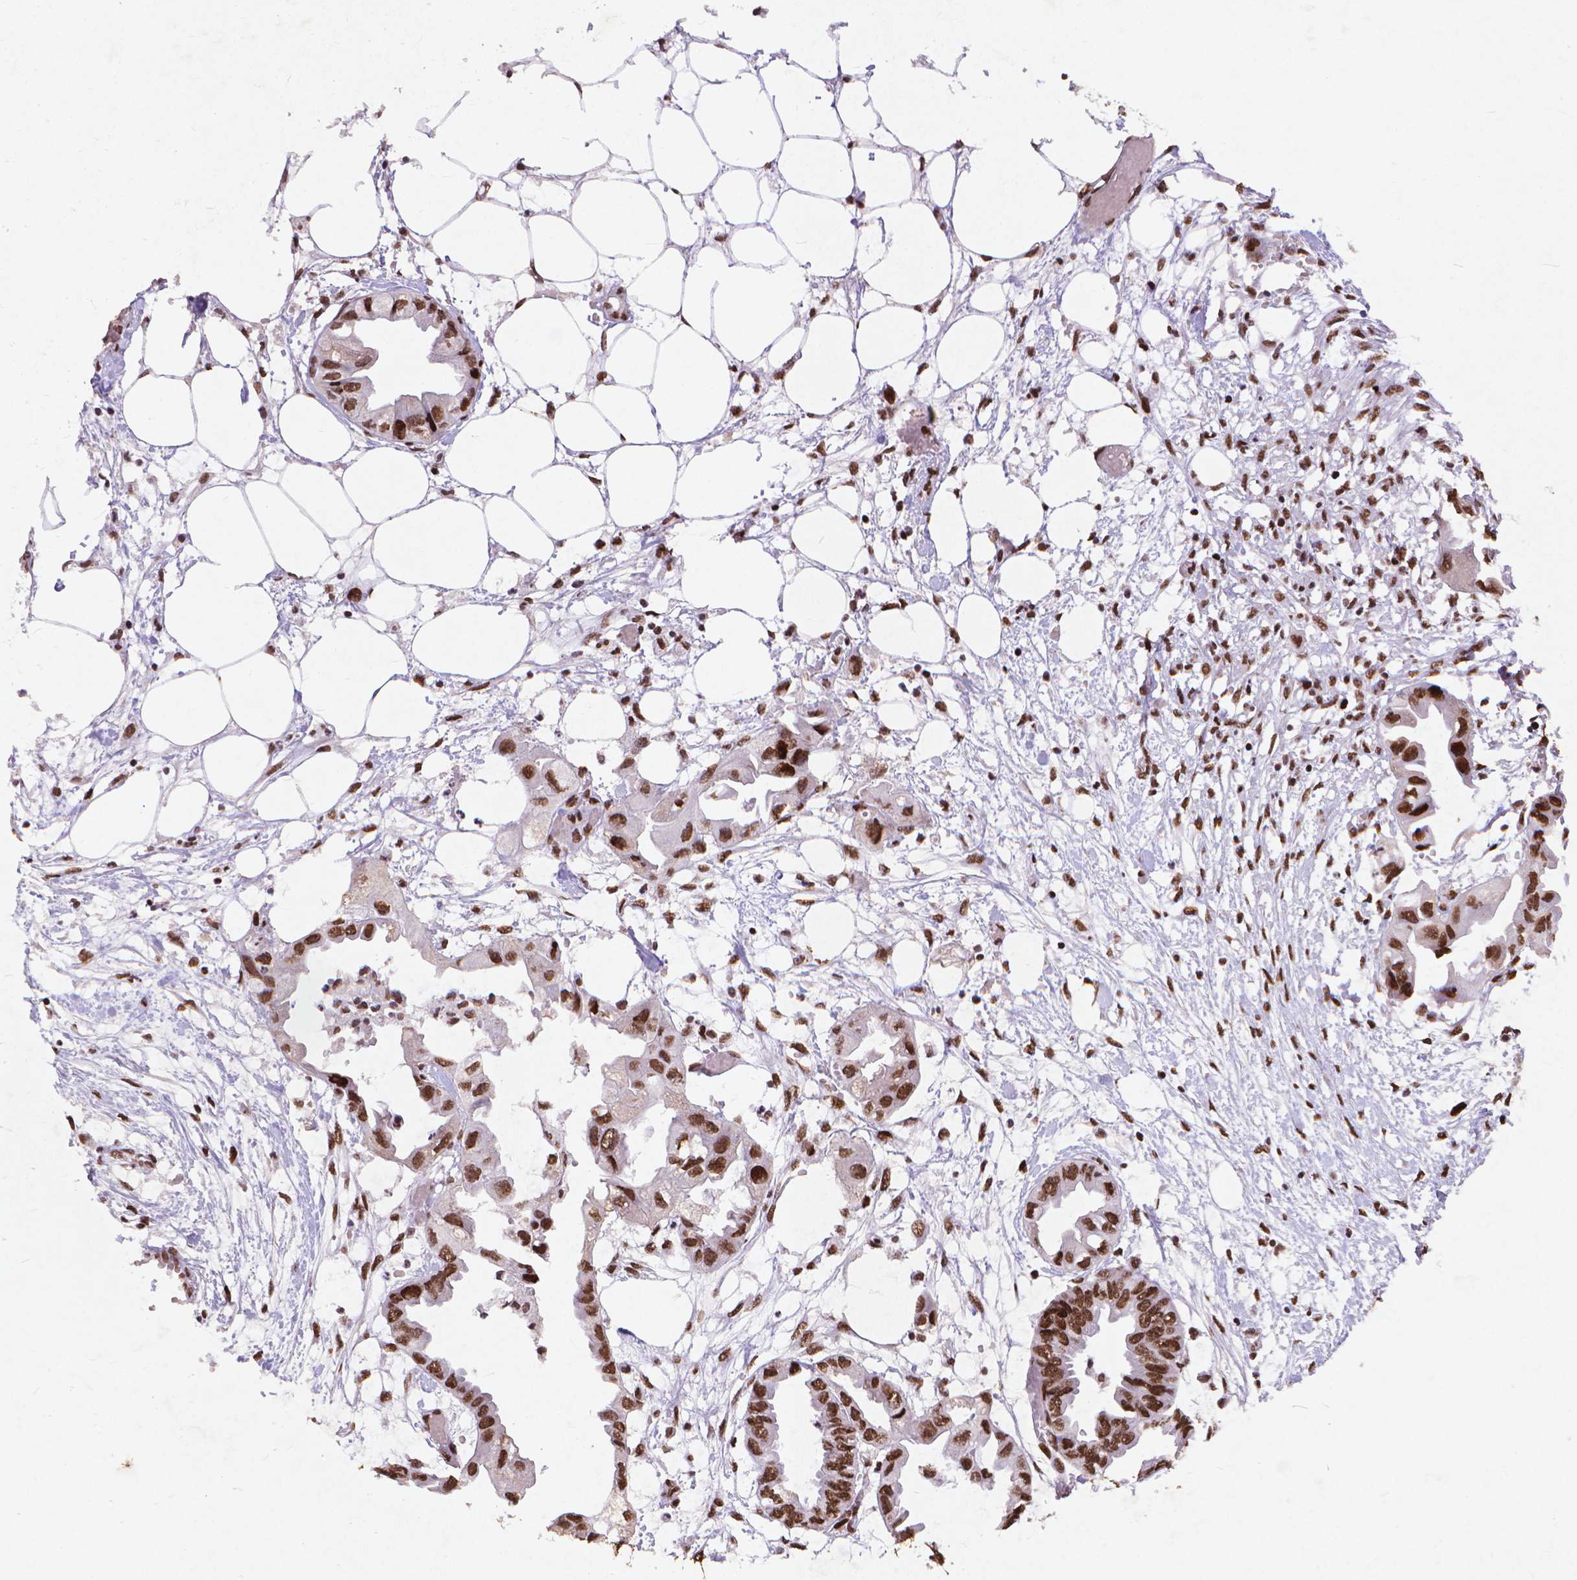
{"staining": {"intensity": "strong", "quantity": ">75%", "location": "nuclear"}, "tissue": "endometrial cancer", "cell_type": "Tumor cells", "image_type": "cancer", "snomed": [{"axis": "morphology", "description": "Adenocarcinoma, NOS"}, {"axis": "morphology", "description": "Adenocarcinoma, metastatic, NOS"}, {"axis": "topography", "description": "Adipose tissue"}, {"axis": "topography", "description": "Endometrium"}], "caption": "Endometrial cancer (adenocarcinoma) stained with DAB immunohistochemistry reveals high levels of strong nuclear positivity in approximately >75% of tumor cells. The protein is shown in brown color, while the nuclei are stained blue.", "gene": "CITED2", "patient": {"sex": "female", "age": 67}}